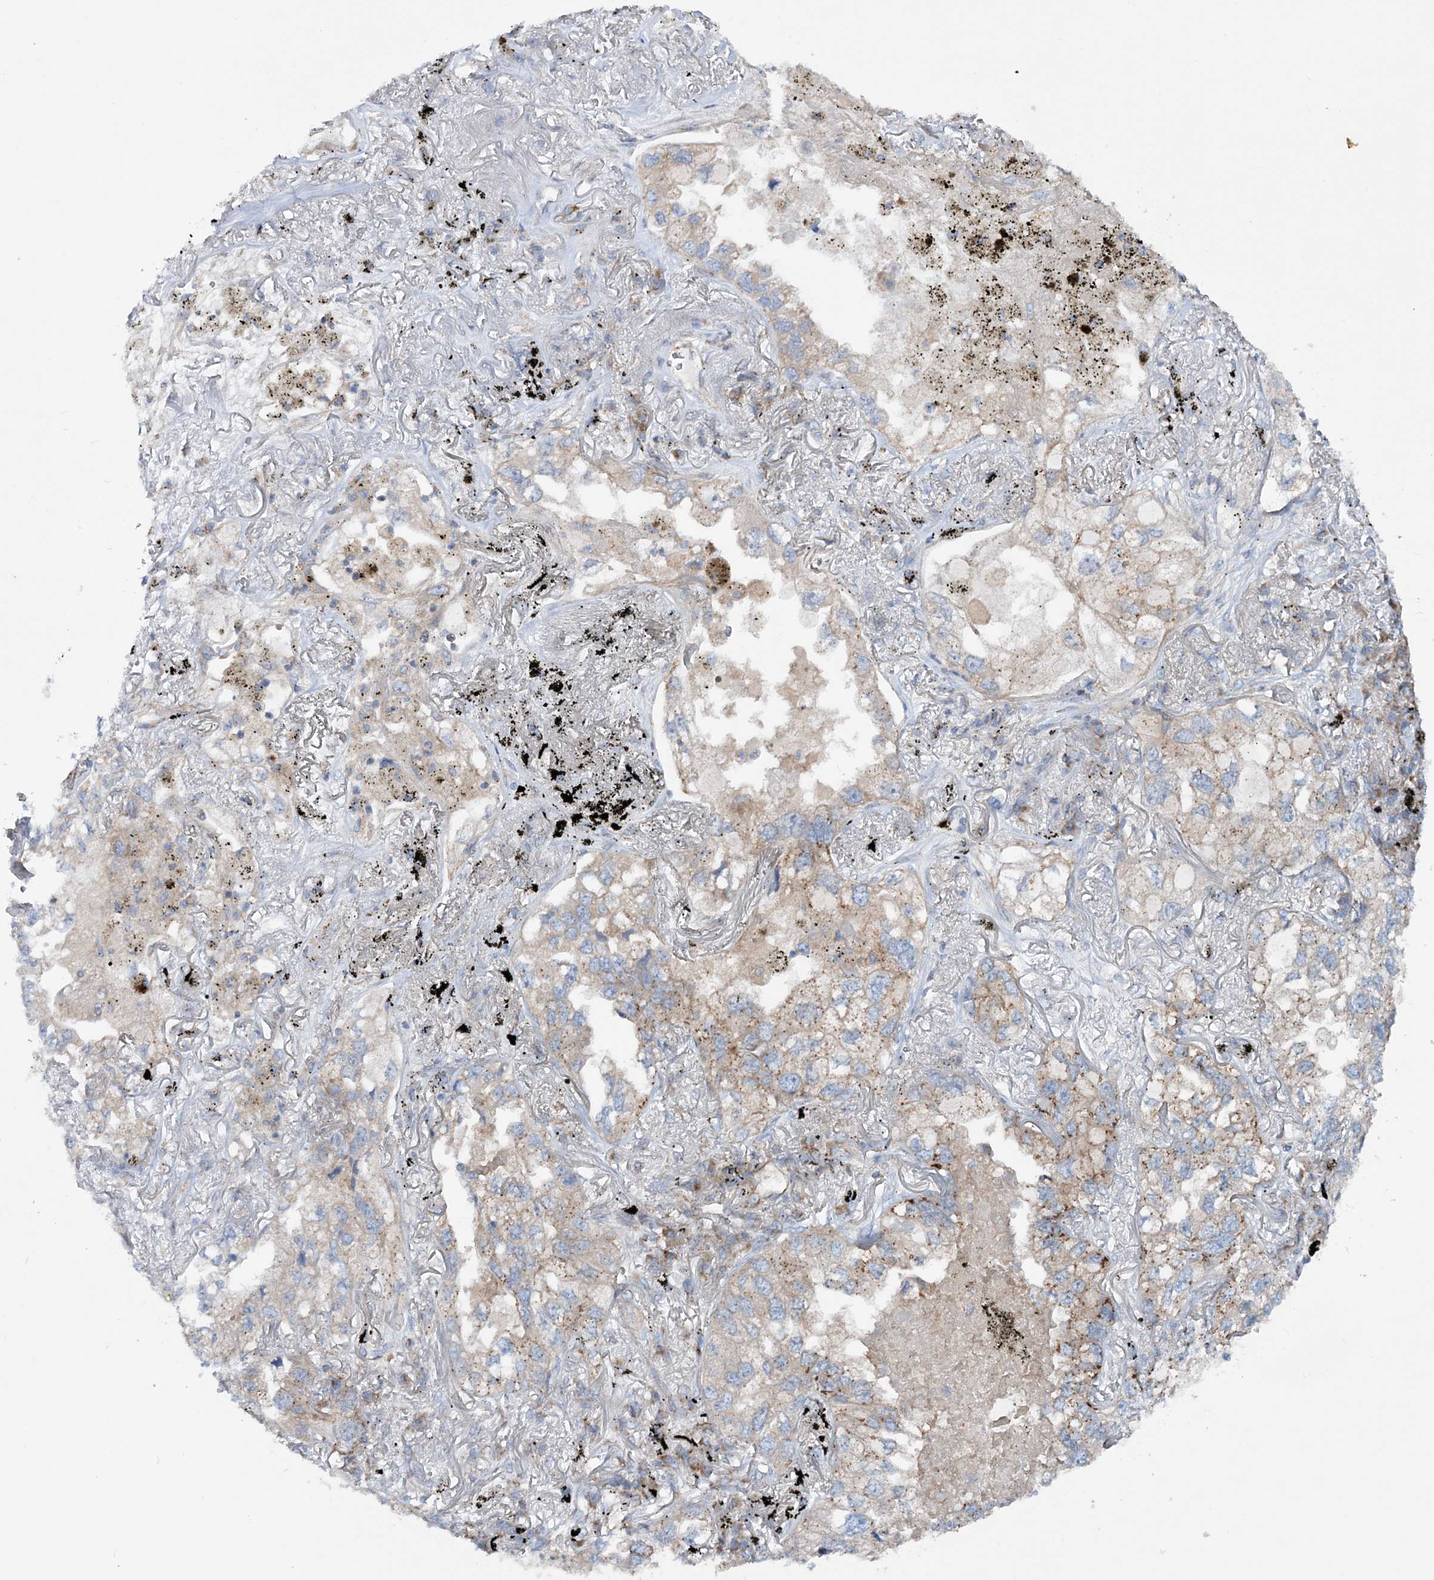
{"staining": {"intensity": "moderate", "quantity": "<25%", "location": "cytoplasmic/membranous"}, "tissue": "lung cancer", "cell_type": "Tumor cells", "image_type": "cancer", "snomed": [{"axis": "morphology", "description": "Adenocarcinoma, NOS"}, {"axis": "topography", "description": "Lung"}], "caption": "Tumor cells display low levels of moderate cytoplasmic/membranous positivity in approximately <25% of cells in adenocarcinoma (lung).", "gene": "NGLY1", "patient": {"sex": "male", "age": 65}}